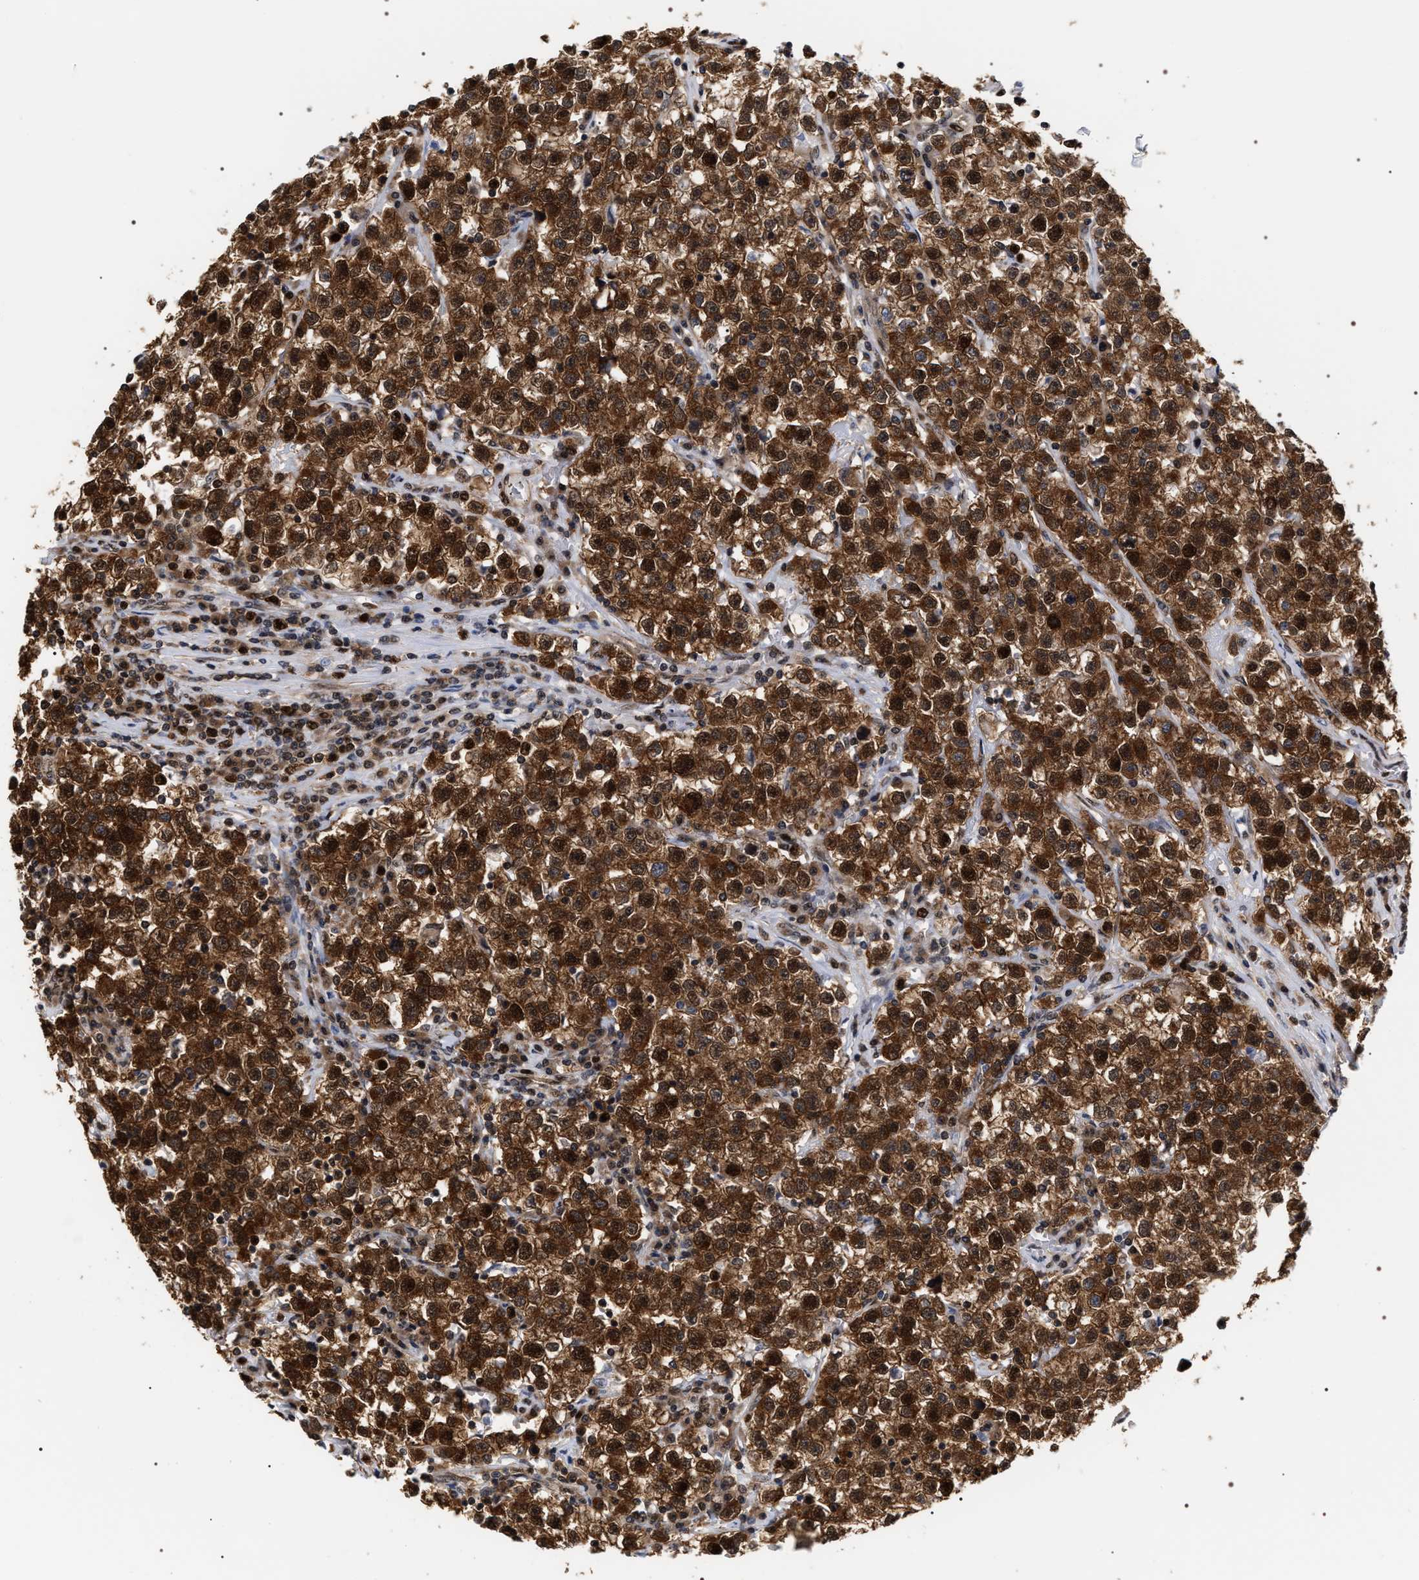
{"staining": {"intensity": "strong", "quantity": ">75%", "location": "cytoplasmic/membranous,nuclear"}, "tissue": "testis cancer", "cell_type": "Tumor cells", "image_type": "cancer", "snomed": [{"axis": "morphology", "description": "Seminoma, NOS"}, {"axis": "topography", "description": "Testis"}], "caption": "Human seminoma (testis) stained with a protein marker shows strong staining in tumor cells.", "gene": "BAG6", "patient": {"sex": "male", "age": 22}}